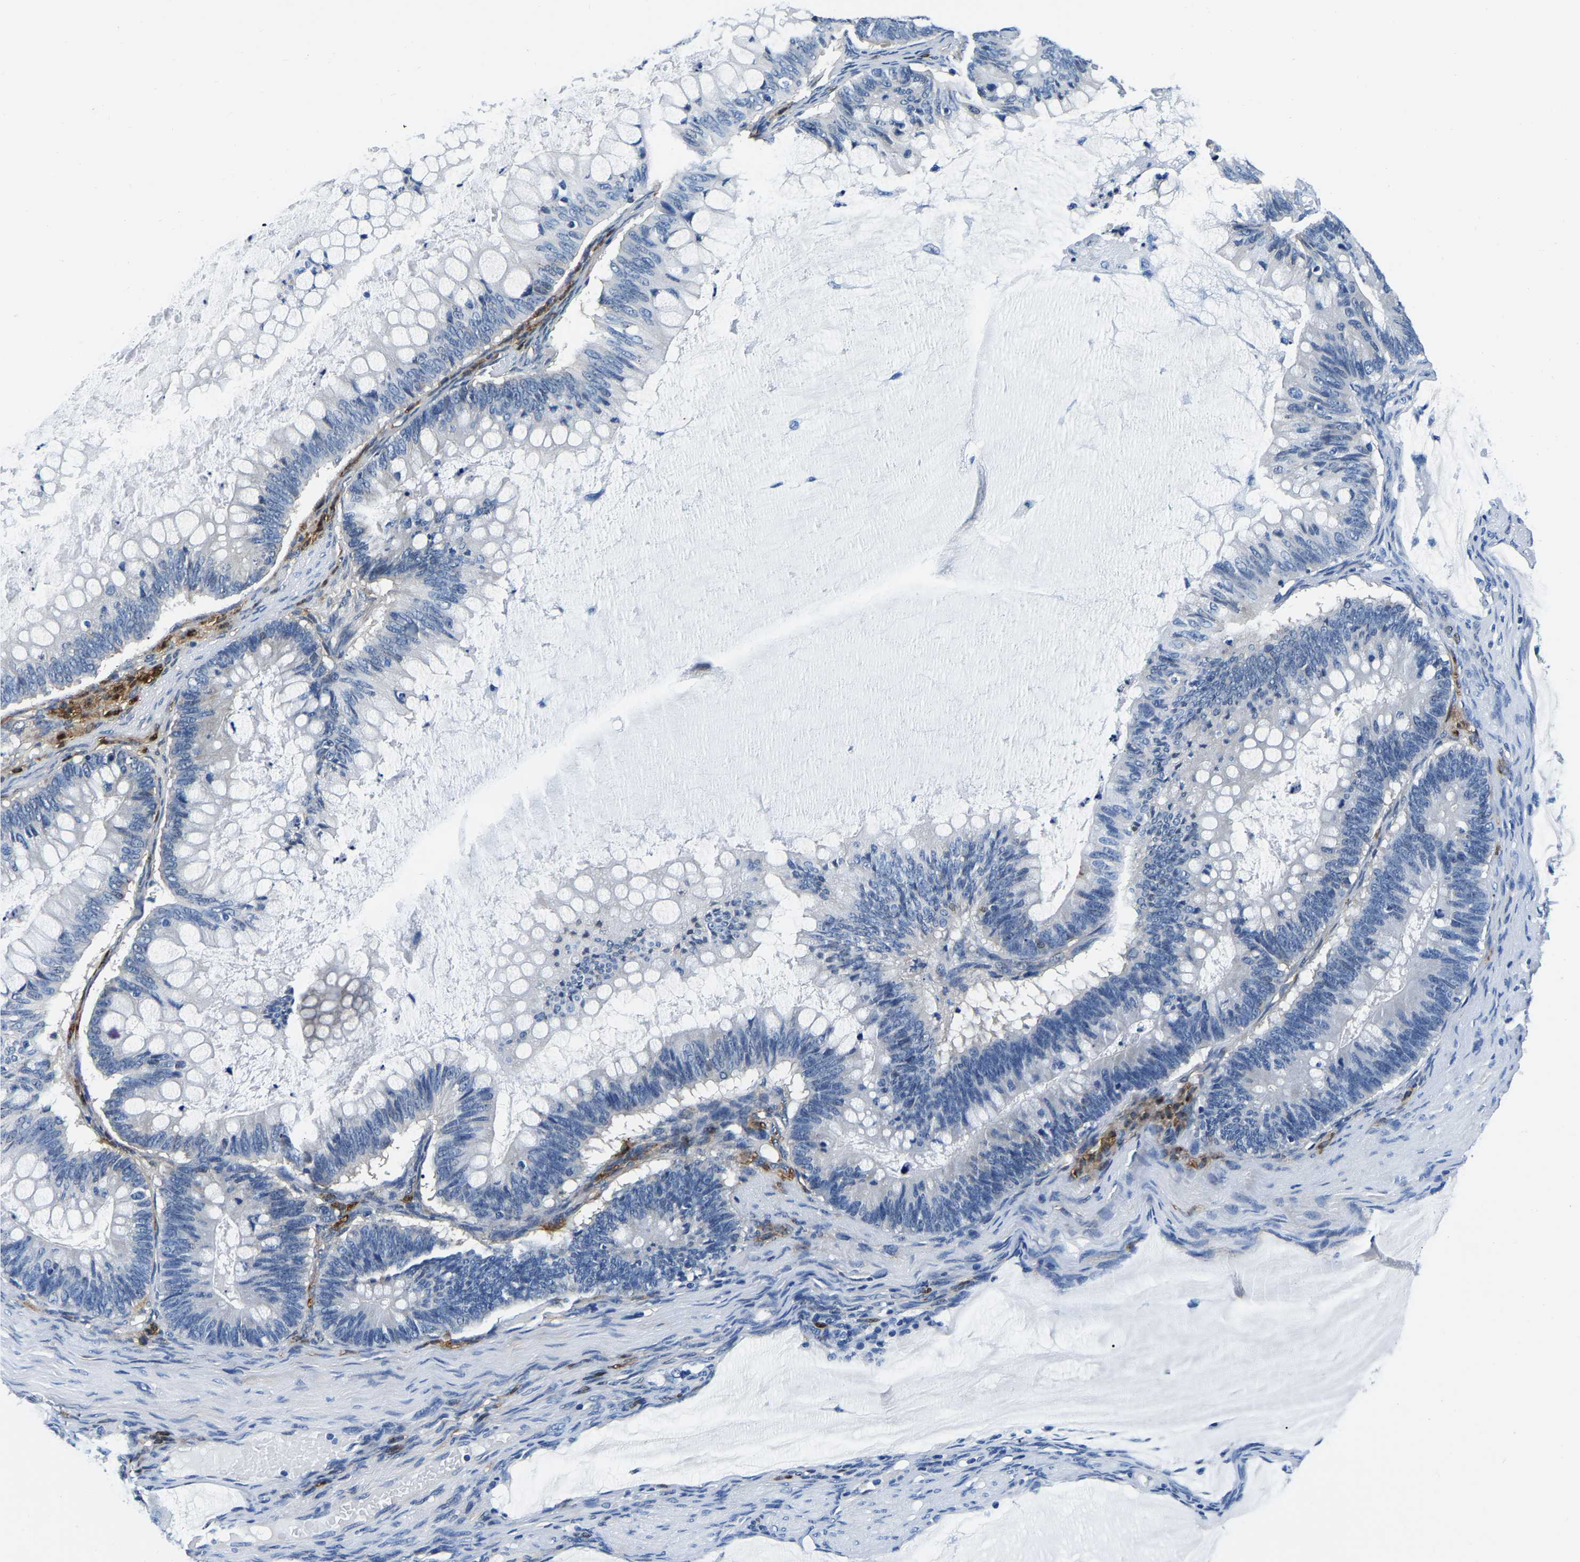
{"staining": {"intensity": "negative", "quantity": "none", "location": "none"}, "tissue": "ovarian cancer", "cell_type": "Tumor cells", "image_type": "cancer", "snomed": [{"axis": "morphology", "description": "Cystadenocarcinoma, mucinous, NOS"}, {"axis": "topography", "description": "Ovary"}], "caption": "A histopathology image of mucinous cystadenocarcinoma (ovarian) stained for a protein demonstrates no brown staining in tumor cells. The staining was performed using DAB (3,3'-diaminobenzidine) to visualize the protein expression in brown, while the nuclei were stained in blue with hematoxylin (Magnification: 20x).", "gene": "S100A13", "patient": {"sex": "female", "age": 61}}